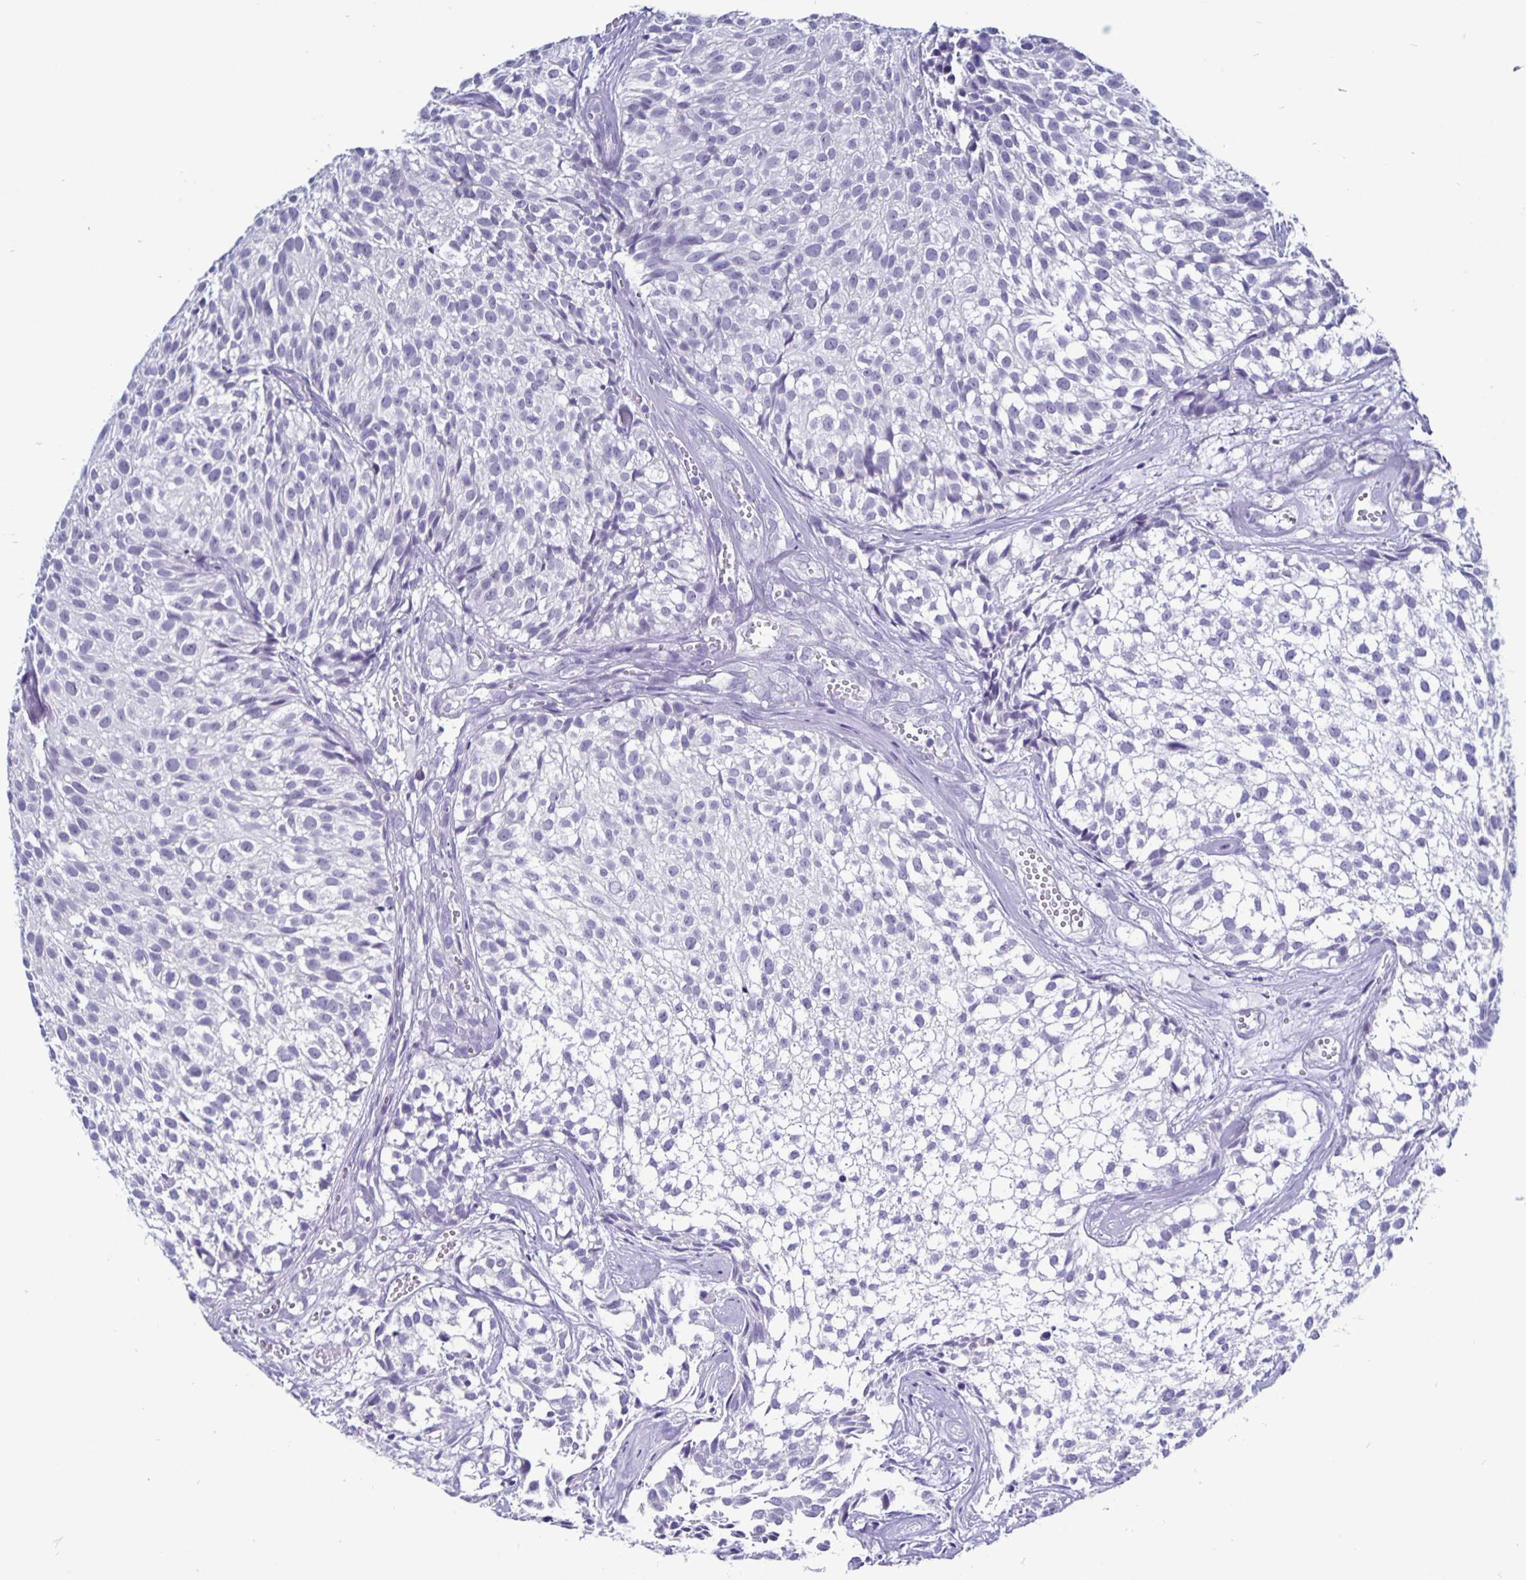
{"staining": {"intensity": "negative", "quantity": "none", "location": "none"}, "tissue": "urothelial cancer", "cell_type": "Tumor cells", "image_type": "cancer", "snomed": [{"axis": "morphology", "description": "Urothelial carcinoma, Low grade"}, {"axis": "topography", "description": "Urinary bladder"}], "caption": "Immunohistochemistry (IHC) of urothelial cancer shows no staining in tumor cells. Brightfield microscopy of IHC stained with DAB (3,3'-diaminobenzidine) (brown) and hematoxylin (blue), captured at high magnification.", "gene": "ODF3B", "patient": {"sex": "male", "age": 70}}